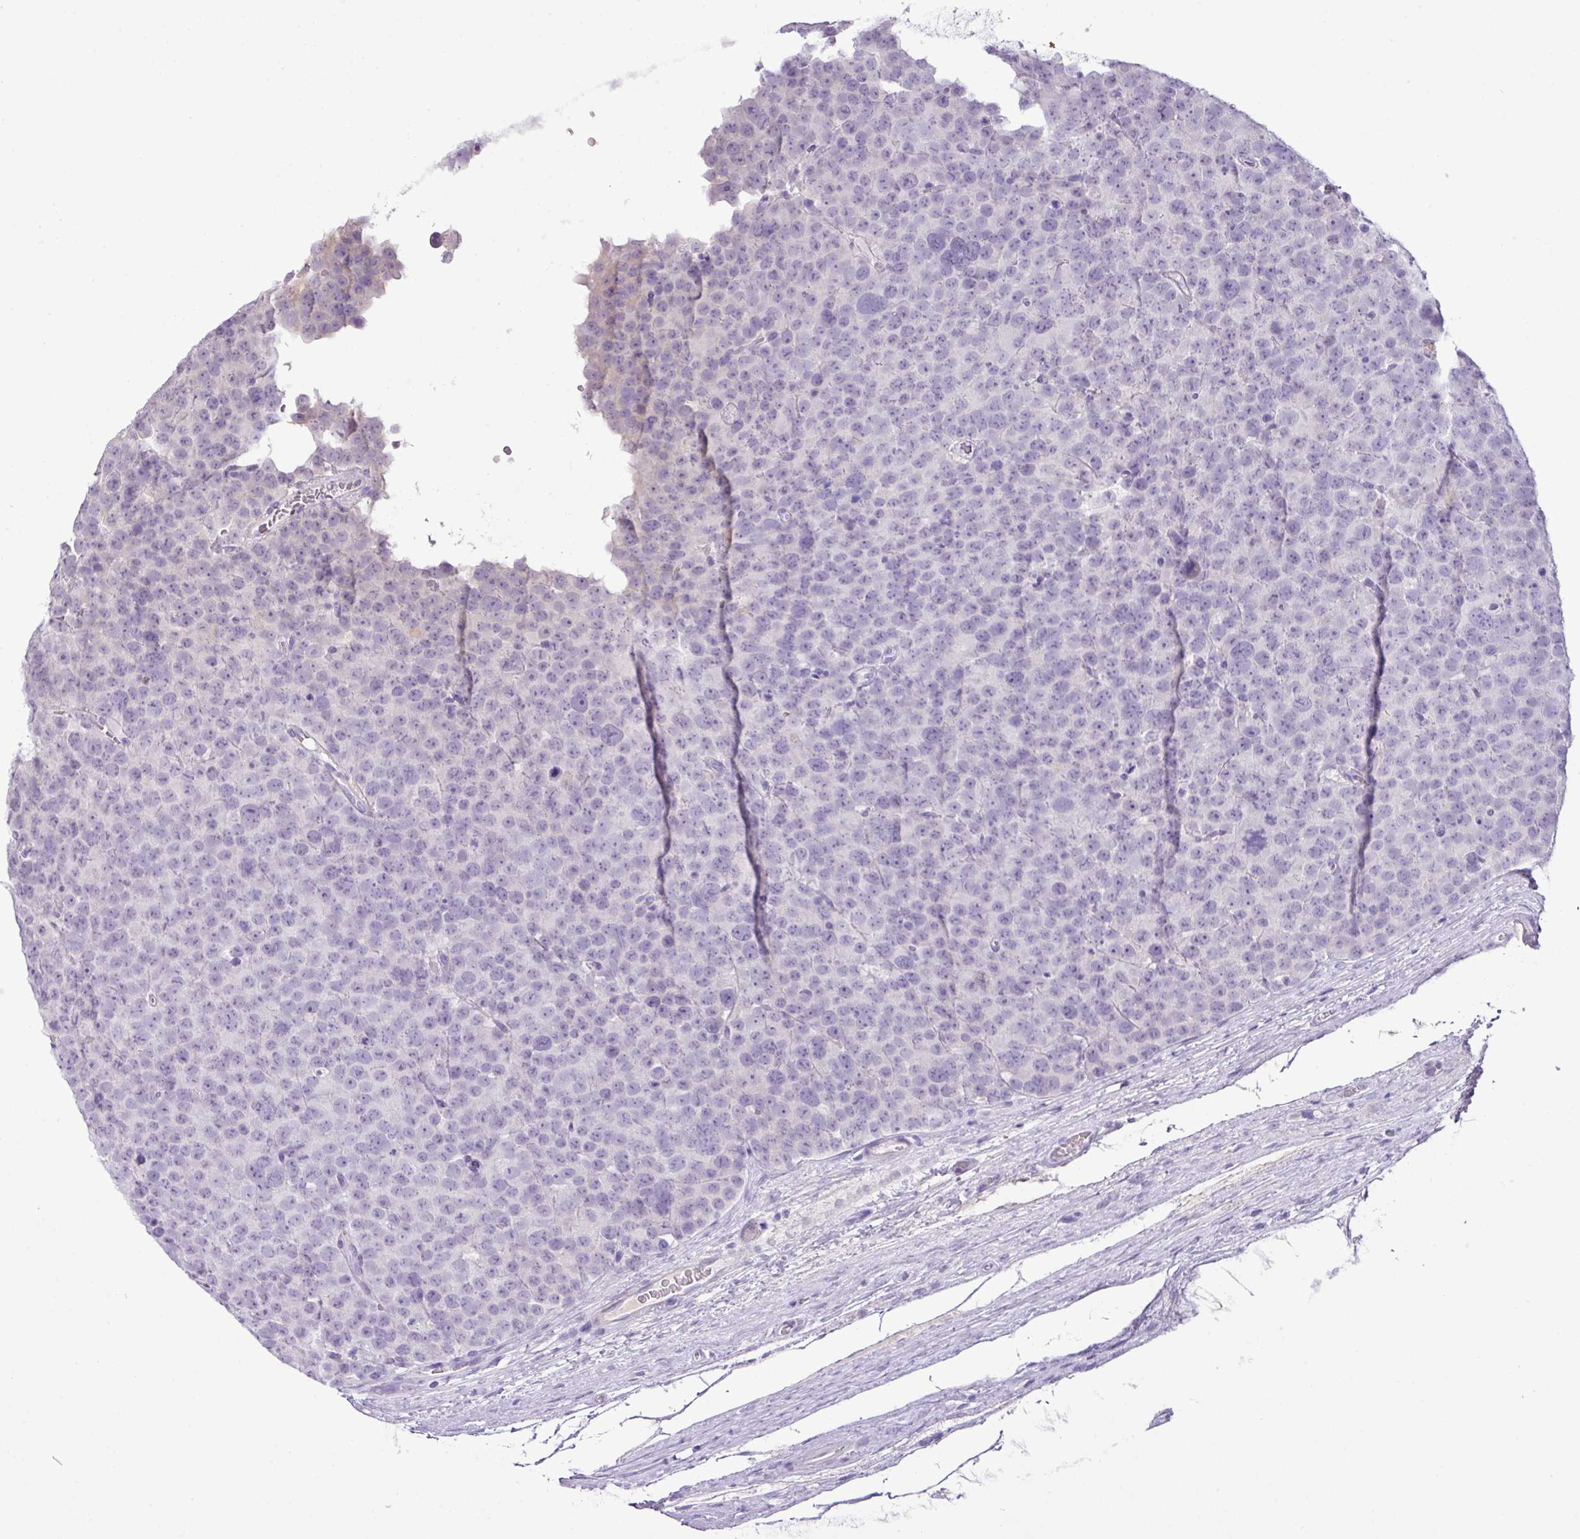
{"staining": {"intensity": "negative", "quantity": "none", "location": "none"}, "tissue": "testis cancer", "cell_type": "Tumor cells", "image_type": "cancer", "snomed": [{"axis": "morphology", "description": "Seminoma, NOS"}, {"axis": "topography", "description": "Testis"}], "caption": "Testis cancer stained for a protein using immunohistochemistry (IHC) shows no staining tumor cells.", "gene": "HTR3E", "patient": {"sex": "male", "age": 71}}